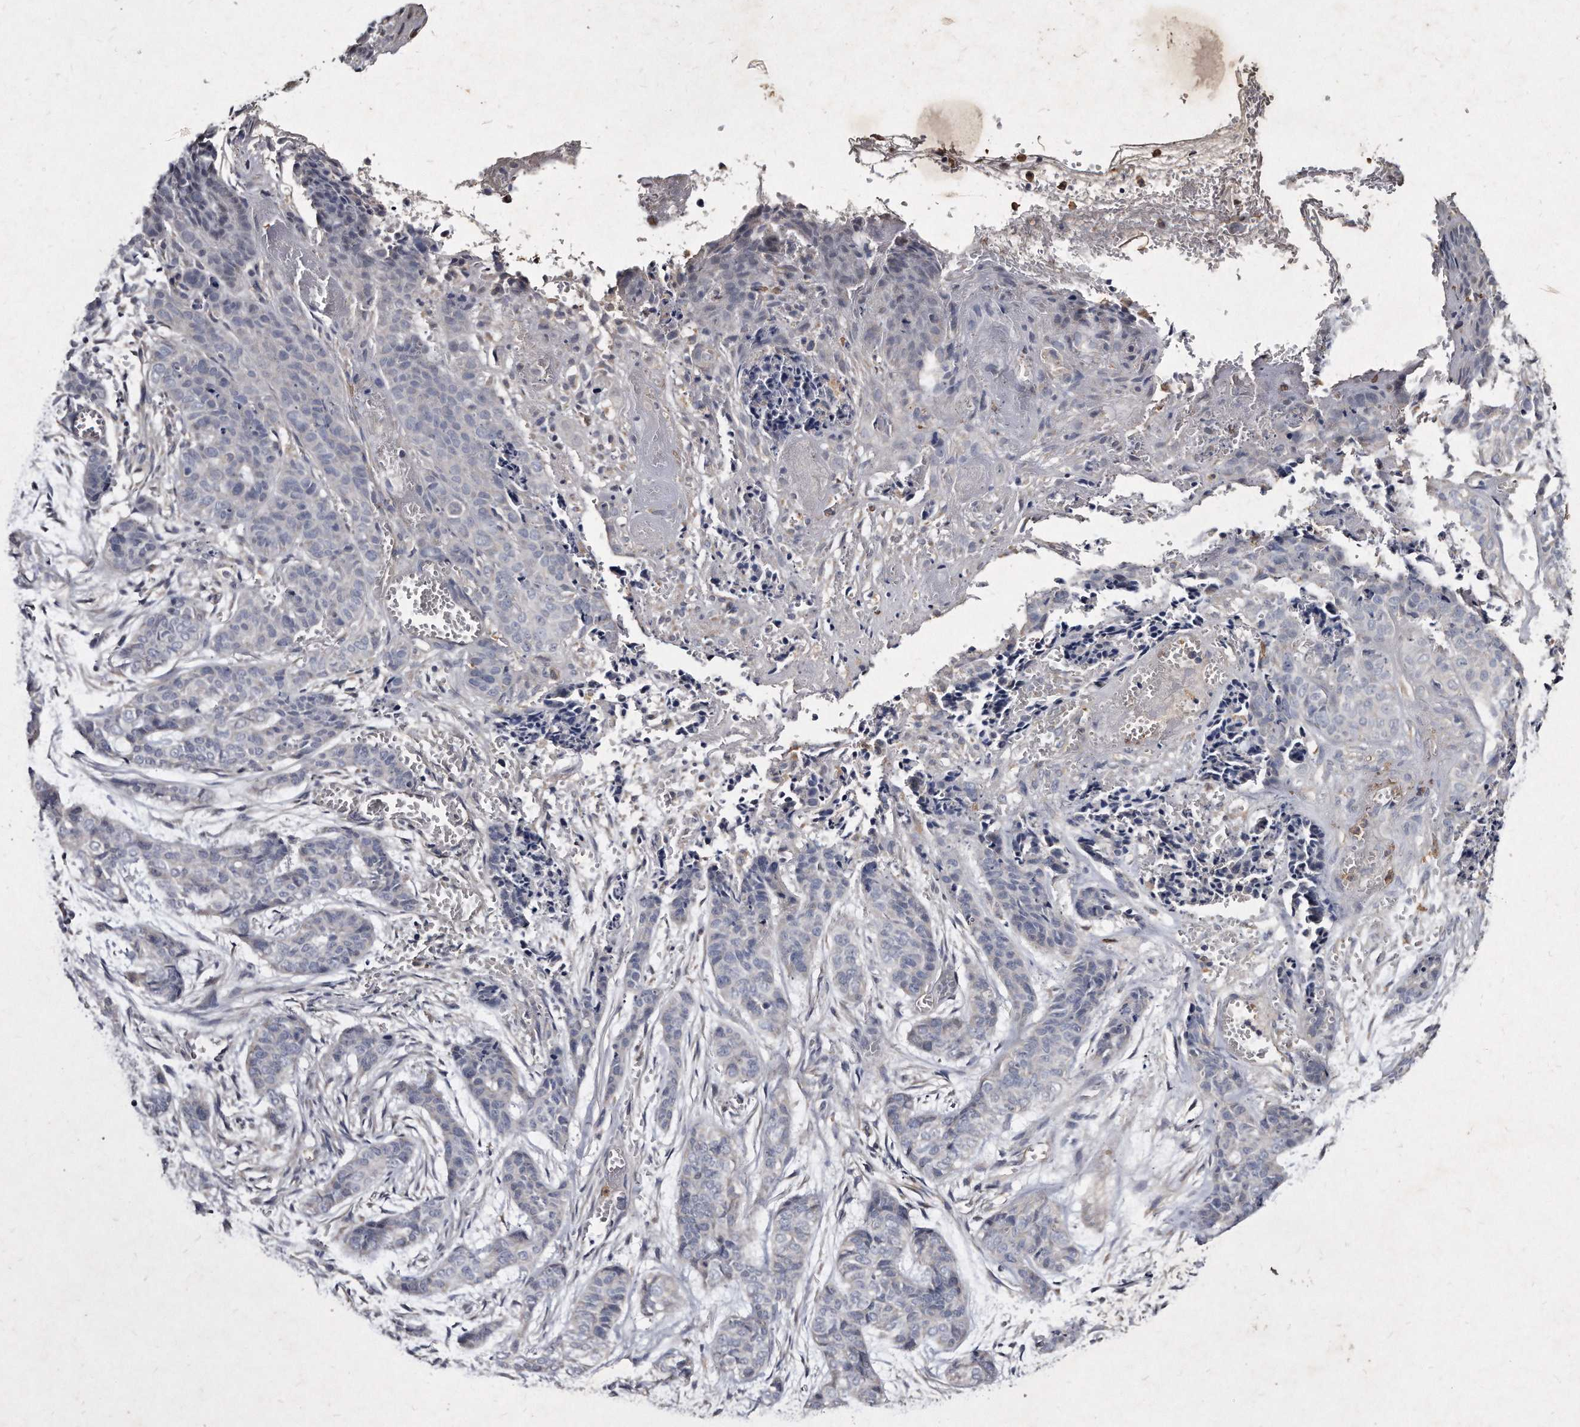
{"staining": {"intensity": "negative", "quantity": "none", "location": "none"}, "tissue": "skin cancer", "cell_type": "Tumor cells", "image_type": "cancer", "snomed": [{"axis": "morphology", "description": "Basal cell carcinoma"}, {"axis": "topography", "description": "Skin"}], "caption": "Tumor cells are negative for brown protein staining in skin cancer. (Immunohistochemistry, brightfield microscopy, high magnification).", "gene": "KLHDC3", "patient": {"sex": "female", "age": 64}}